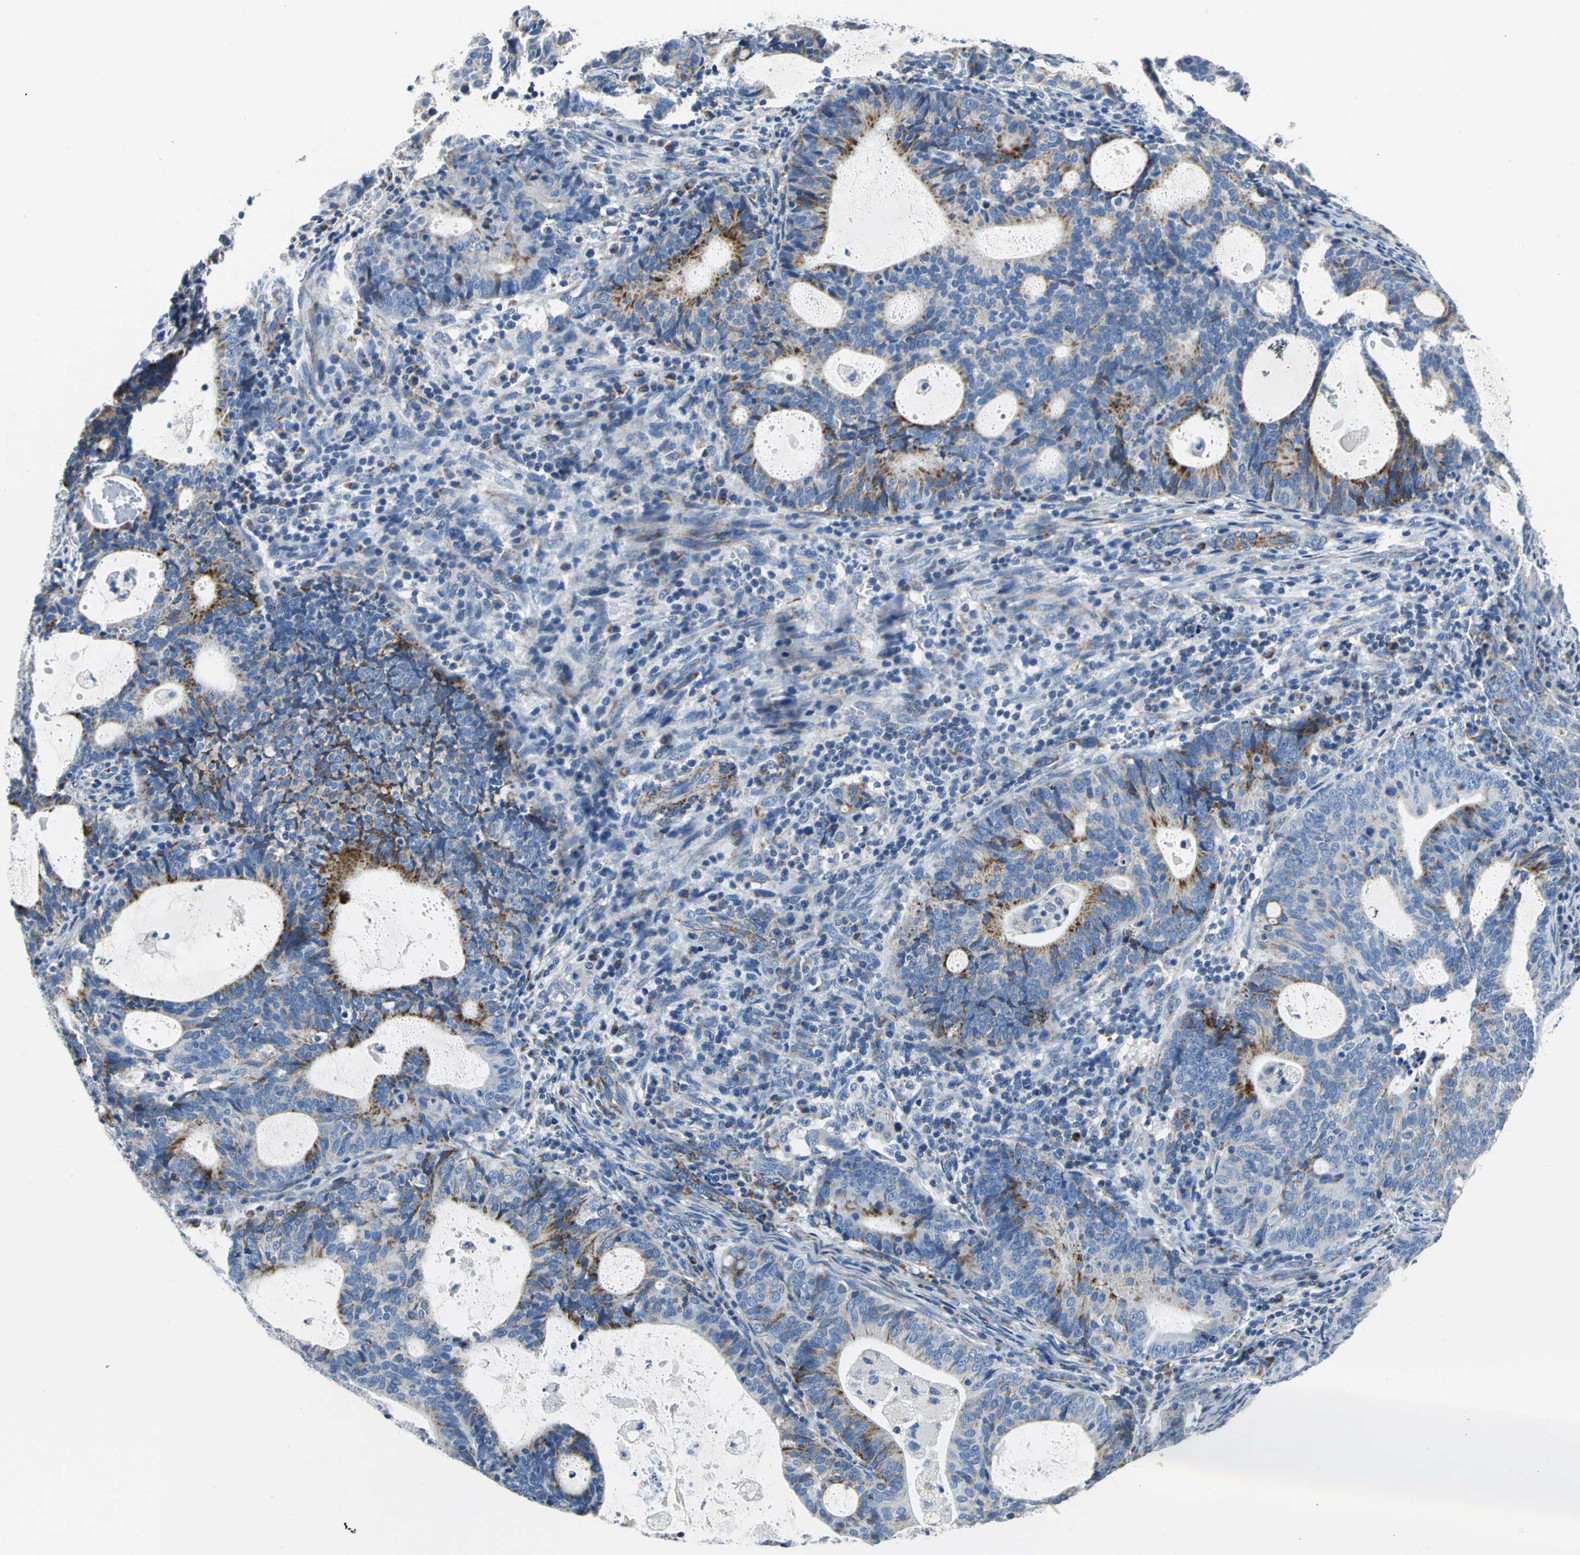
{"staining": {"intensity": "moderate", "quantity": "25%-75%", "location": "cytoplasmic/membranous"}, "tissue": "endometrial cancer", "cell_type": "Tumor cells", "image_type": "cancer", "snomed": [{"axis": "morphology", "description": "Adenocarcinoma, NOS"}, {"axis": "topography", "description": "Uterus"}], "caption": "Endometrial cancer (adenocarcinoma) was stained to show a protein in brown. There is medium levels of moderate cytoplasmic/membranous staining in about 25%-75% of tumor cells.", "gene": "IFI6", "patient": {"sex": "female", "age": 83}}